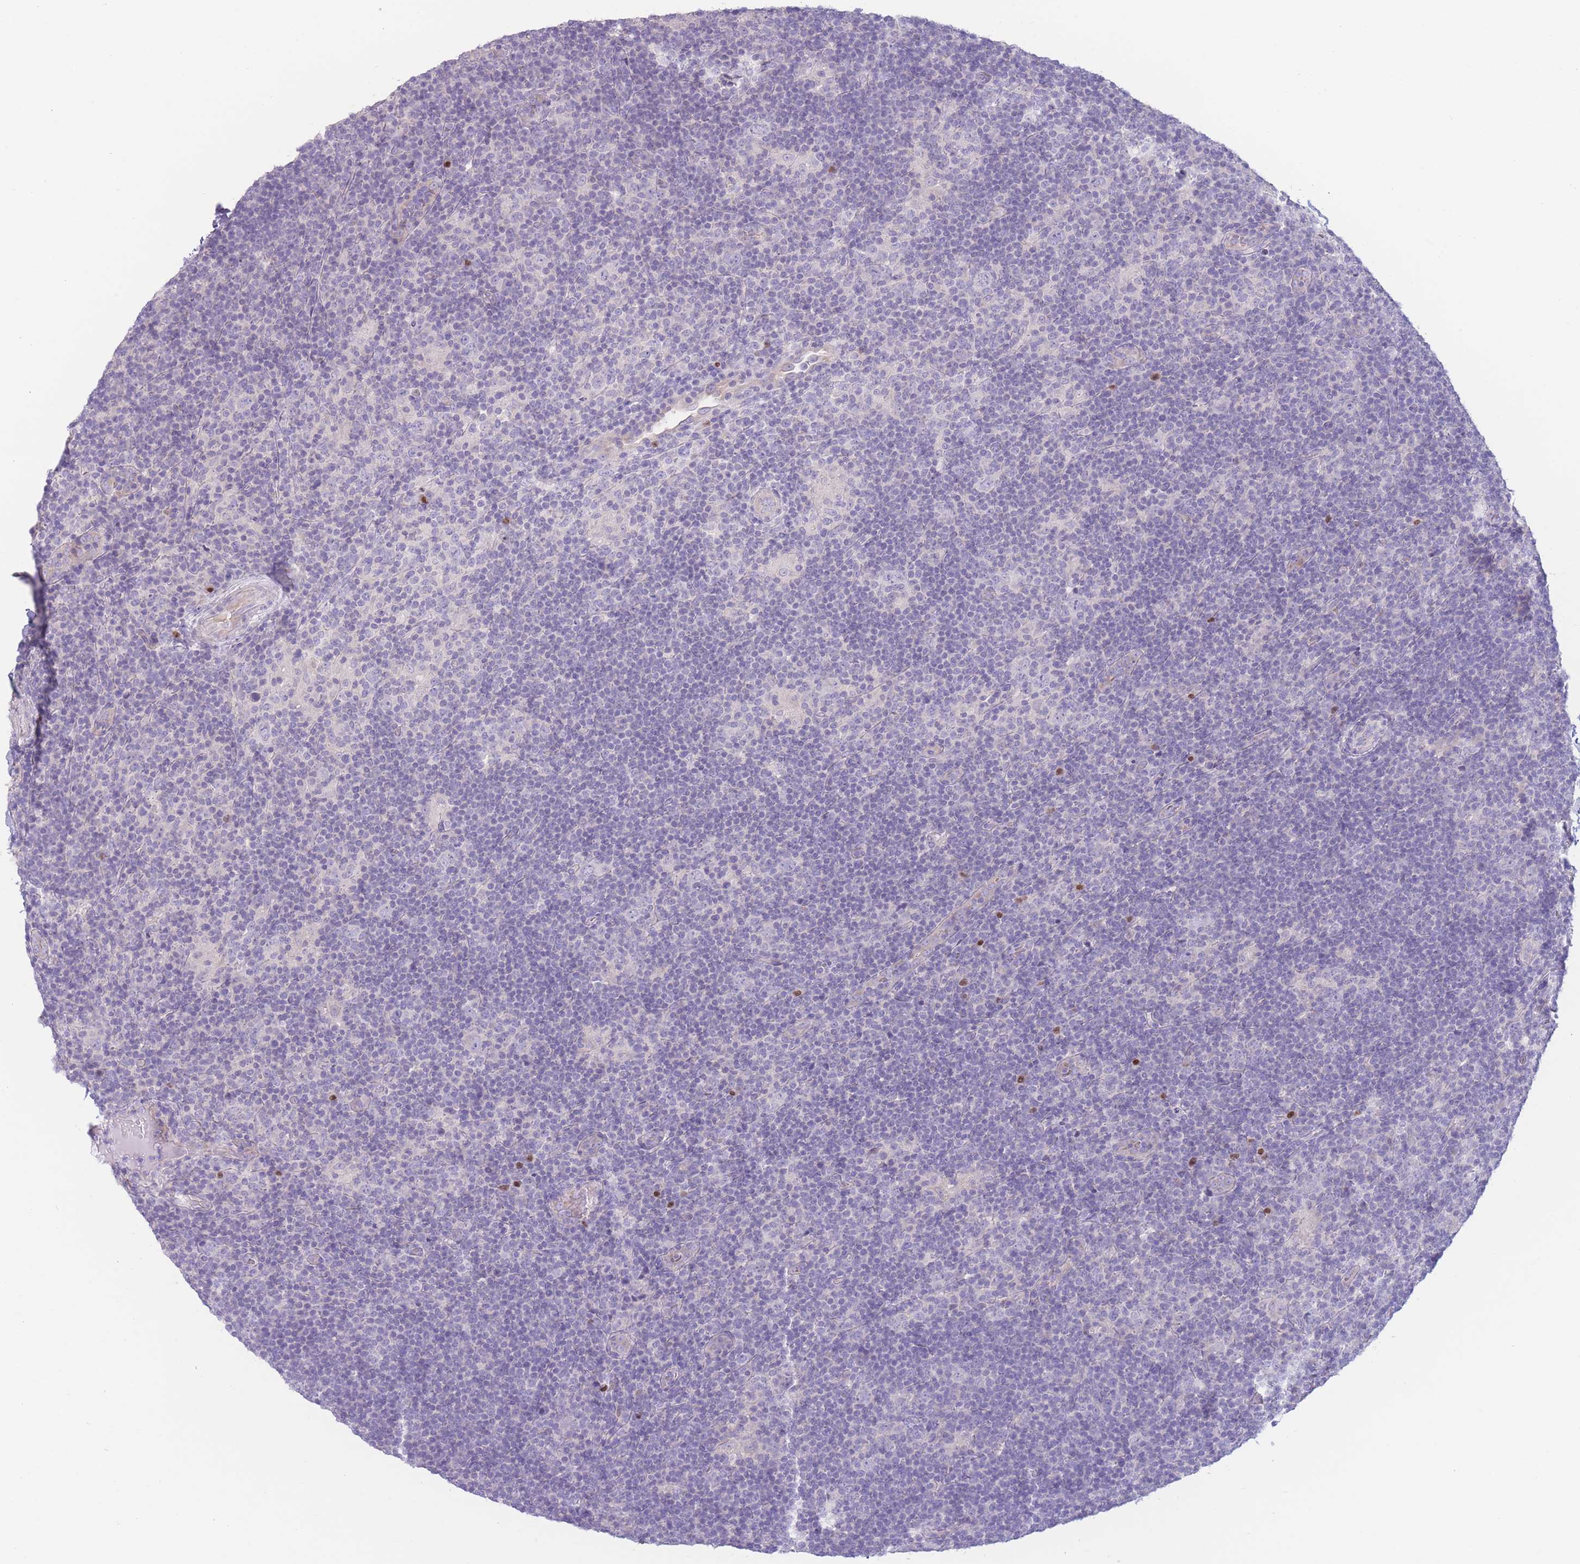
{"staining": {"intensity": "negative", "quantity": "none", "location": "none"}, "tissue": "lymphoma", "cell_type": "Tumor cells", "image_type": "cancer", "snomed": [{"axis": "morphology", "description": "Hodgkin's disease, NOS"}, {"axis": "topography", "description": "Lymph node"}], "caption": "An immunohistochemistry (IHC) histopathology image of lymphoma is shown. There is no staining in tumor cells of lymphoma. (Brightfield microscopy of DAB (3,3'-diaminobenzidine) immunohistochemistry at high magnification).", "gene": "BHLHA15", "patient": {"sex": "female", "age": 57}}